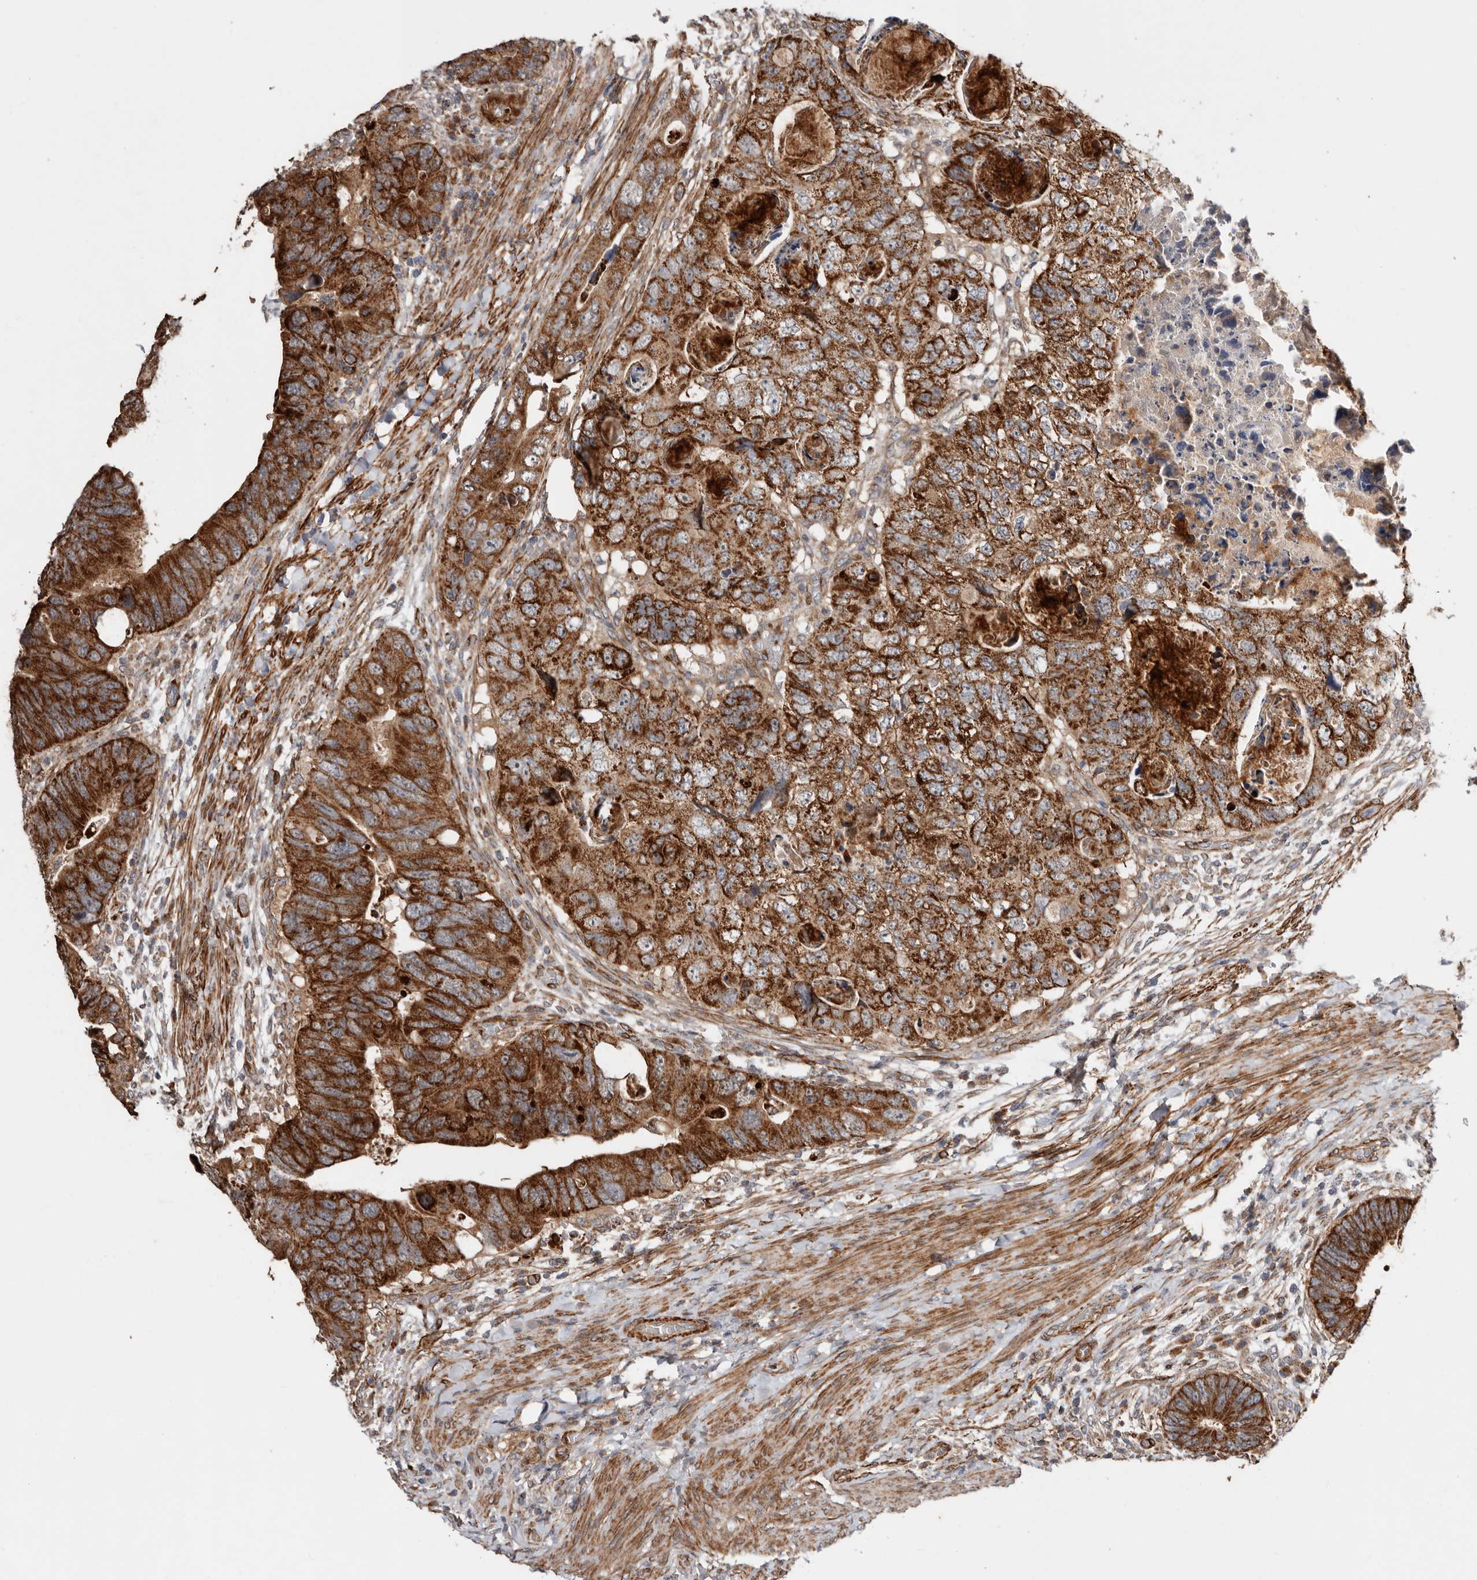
{"staining": {"intensity": "strong", "quantity": ">75%", "location": "cytoplasmic/membranous"}, "tissue": "colorectal cancer", "cell_type": "Tumor cells", "image_type": "cancer", "snomed": [{"axis": "morphology", "description": "Adenocarcinoma, NOS"}, {"axis": "topography", "description": "Rectum"}], "caption": "Protein staining demonstrates strong cytoplasmic/membranous expression in about >75% of tumor cells in colorectal cancer.", "gene": "PROKR1", "patient": {"sex": "male", "age": 59}}